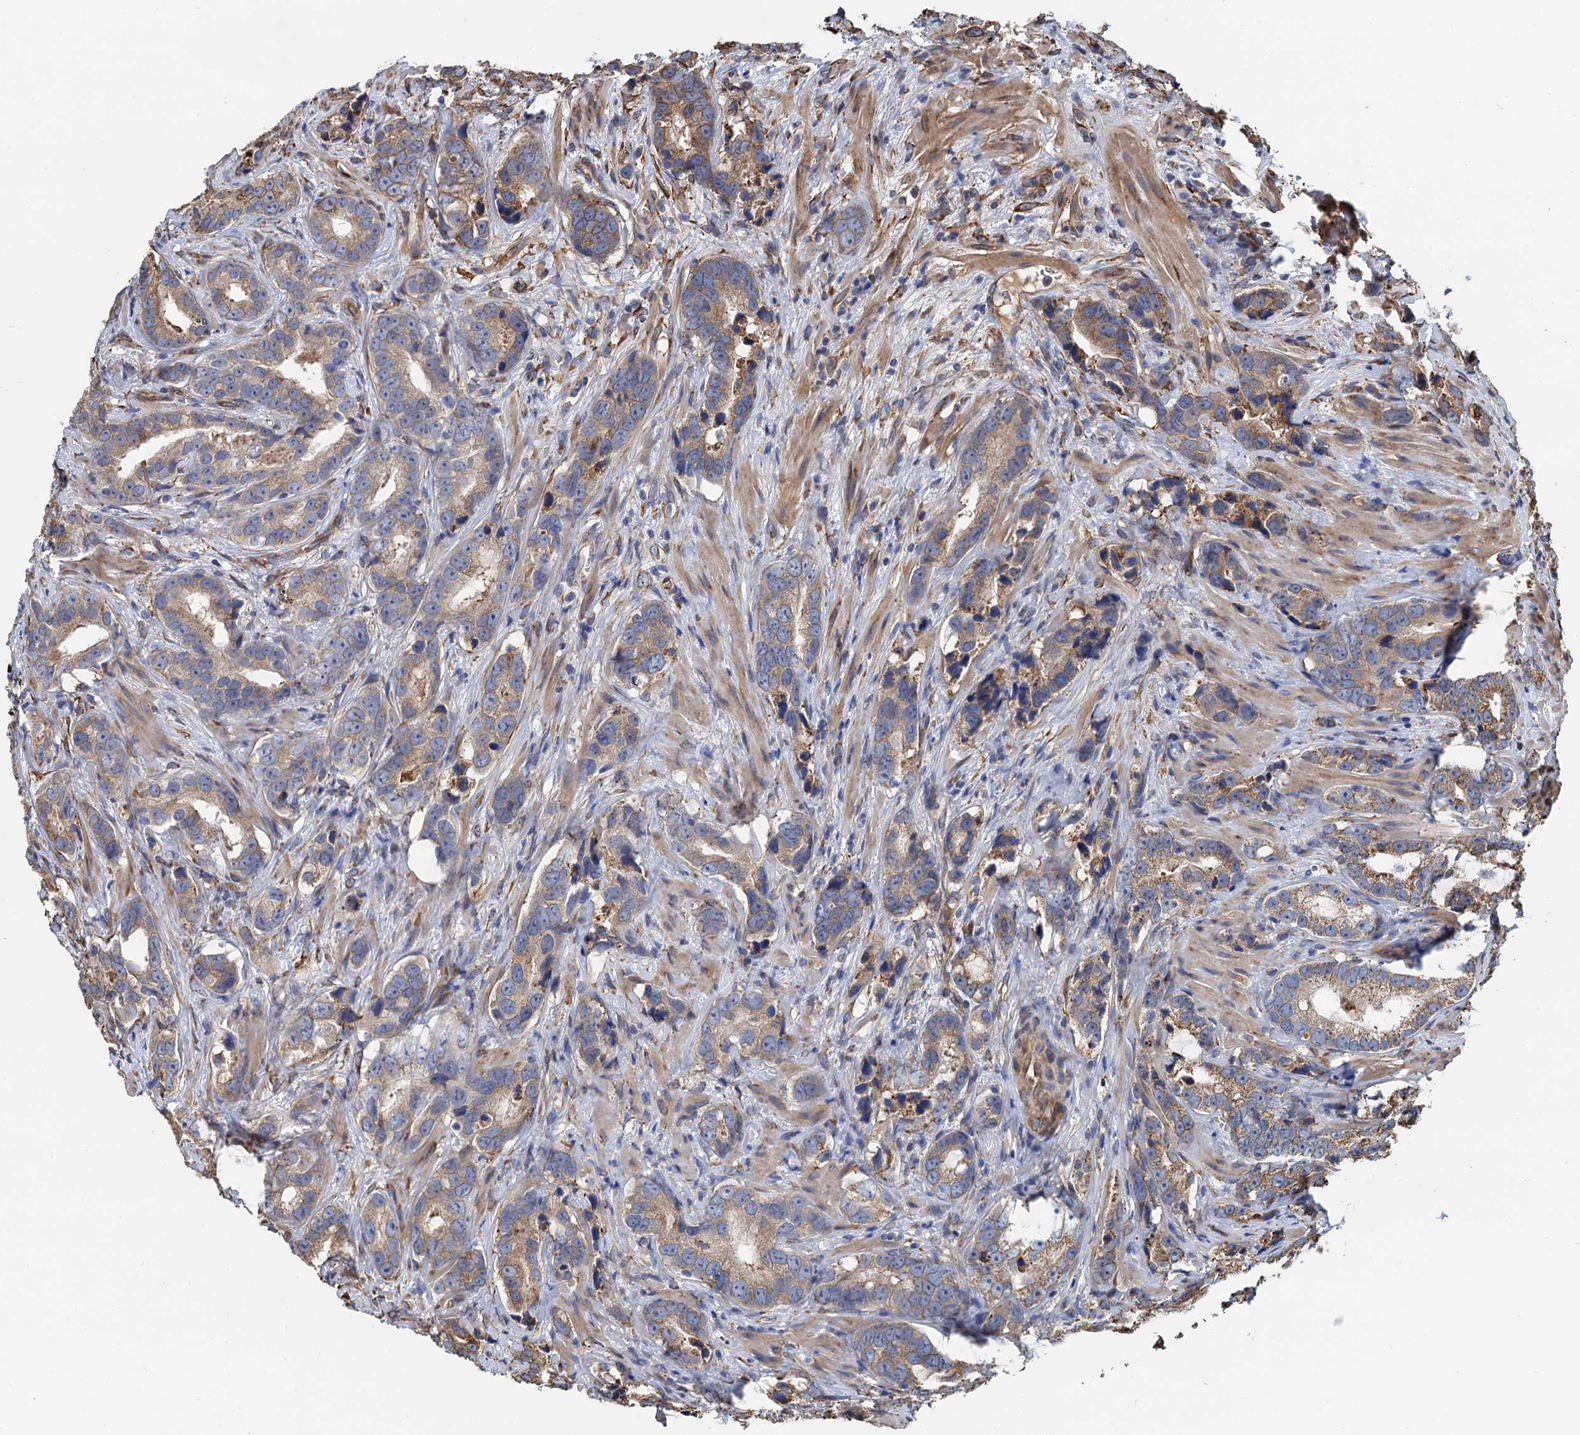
{"staining": {"intensity": "moderate", "quantity": "<25%", "location": "cytoplasmic/membranous"}, "tissue": "prostate cancer", "cell_type": "Tumor cells", "image_type": "cancer", "snomed": [{"axis": "morphology", "description": "Adenocarcinoma, High grade"}, {"axis": "topography", "description": "Prostate"}], "caption": "A brown stain highlights moderate cytoplasmic/membranous positivity of a protein in human adenocarcinoma (high-grade) (prostate) tumor cells. (IHC, brightfield microscopy, high magnification).", "gene": "CNNM1", "patient": {"sex": "male", "age": 62}}